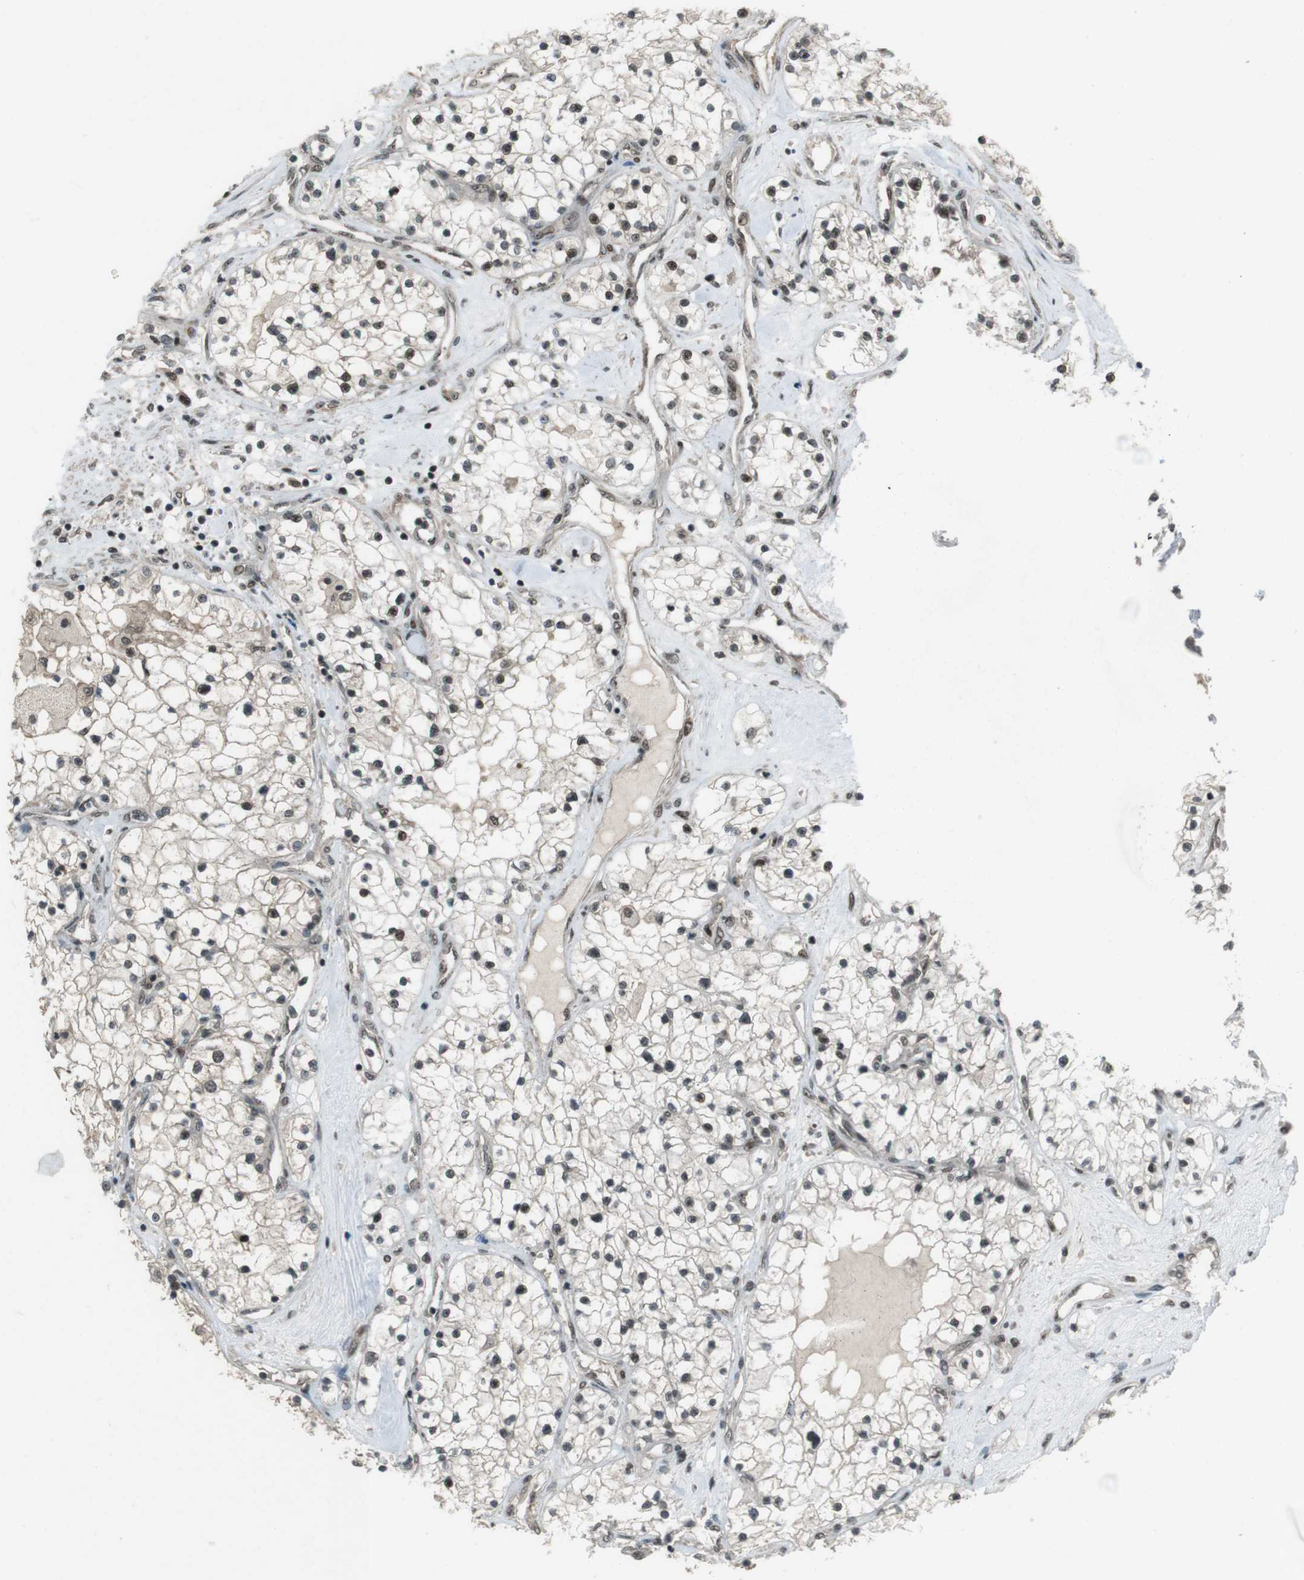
{"staining": {"intensity": "weak", "quantity": "25%-75%", "location": "cytoplasmic/membranous"}, "tissue": "renal cancer", "cell_type": "Tumor cells", "image_type": "cancer", "snomed": [{"axis": "morphology", "description": "Adenocarcinoma, NOS"}, {"axis": "topography", "description": "Kidney"}], "caption": "Renal cancer (adenocarcinoma) stained for a protein exhibits weak cytoplasmic/membranous positivity in tumor cells.", "gene": "SLITRK5", "patient": {"sex": "male", "age": 68}}